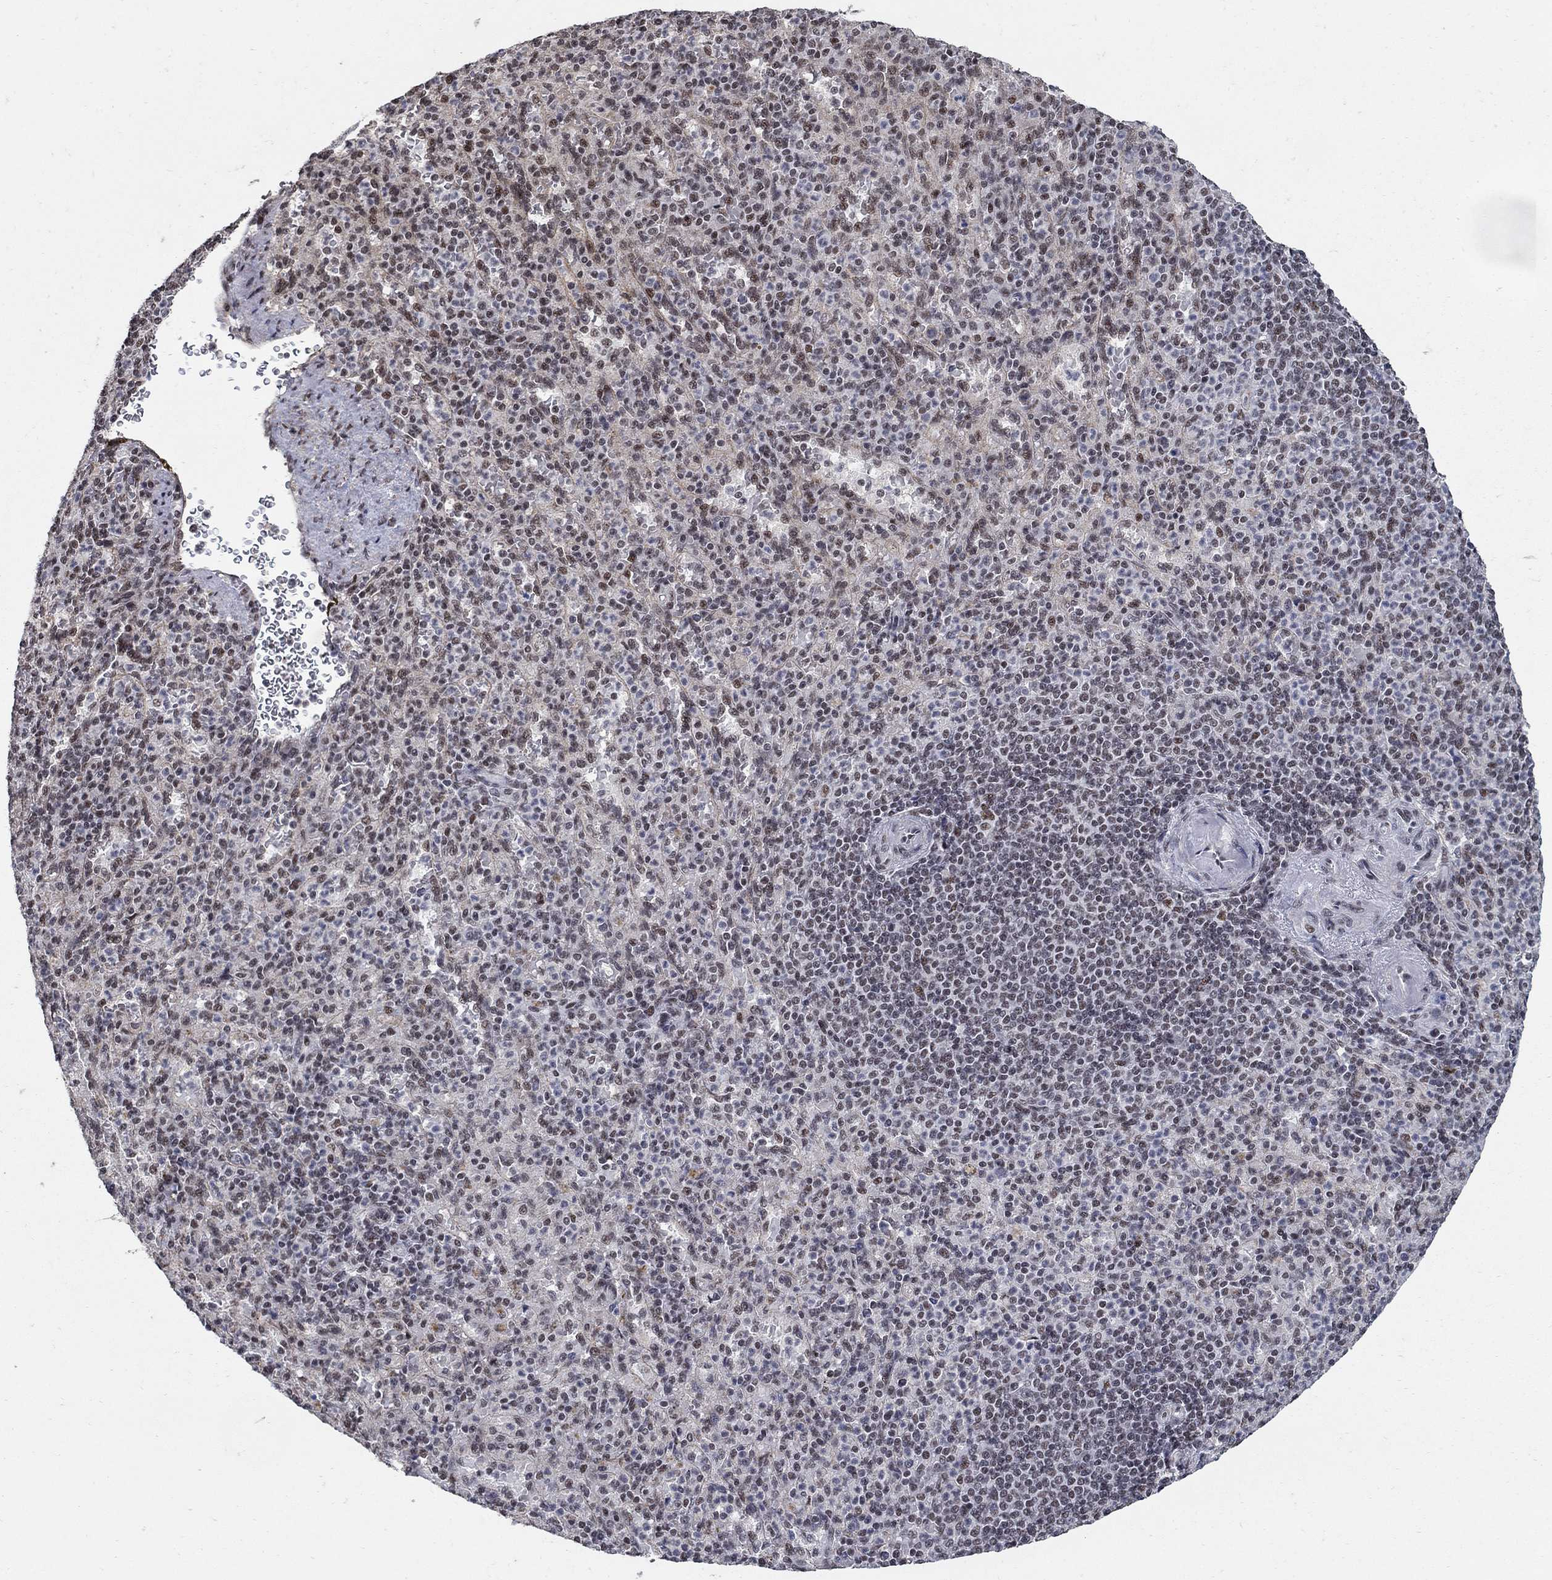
{"staining": {"intensity": "weak", "quantity": "<25%", "location": "nuclear"}, "tissue": "spleen", "cell_type": "Cells in red pulp", "image_type": "normal", "snomed": [{"axis": "morphology", "description": "Normal tissue, NOS"}, {"axis": "topography", "description": "Spleen"}], "caption": "Histopathology image shows no significant protein staining in cells in red pulp of normal spleen.", "gene": "PNISR", "patient": {"sex": "female", "age": 74}}